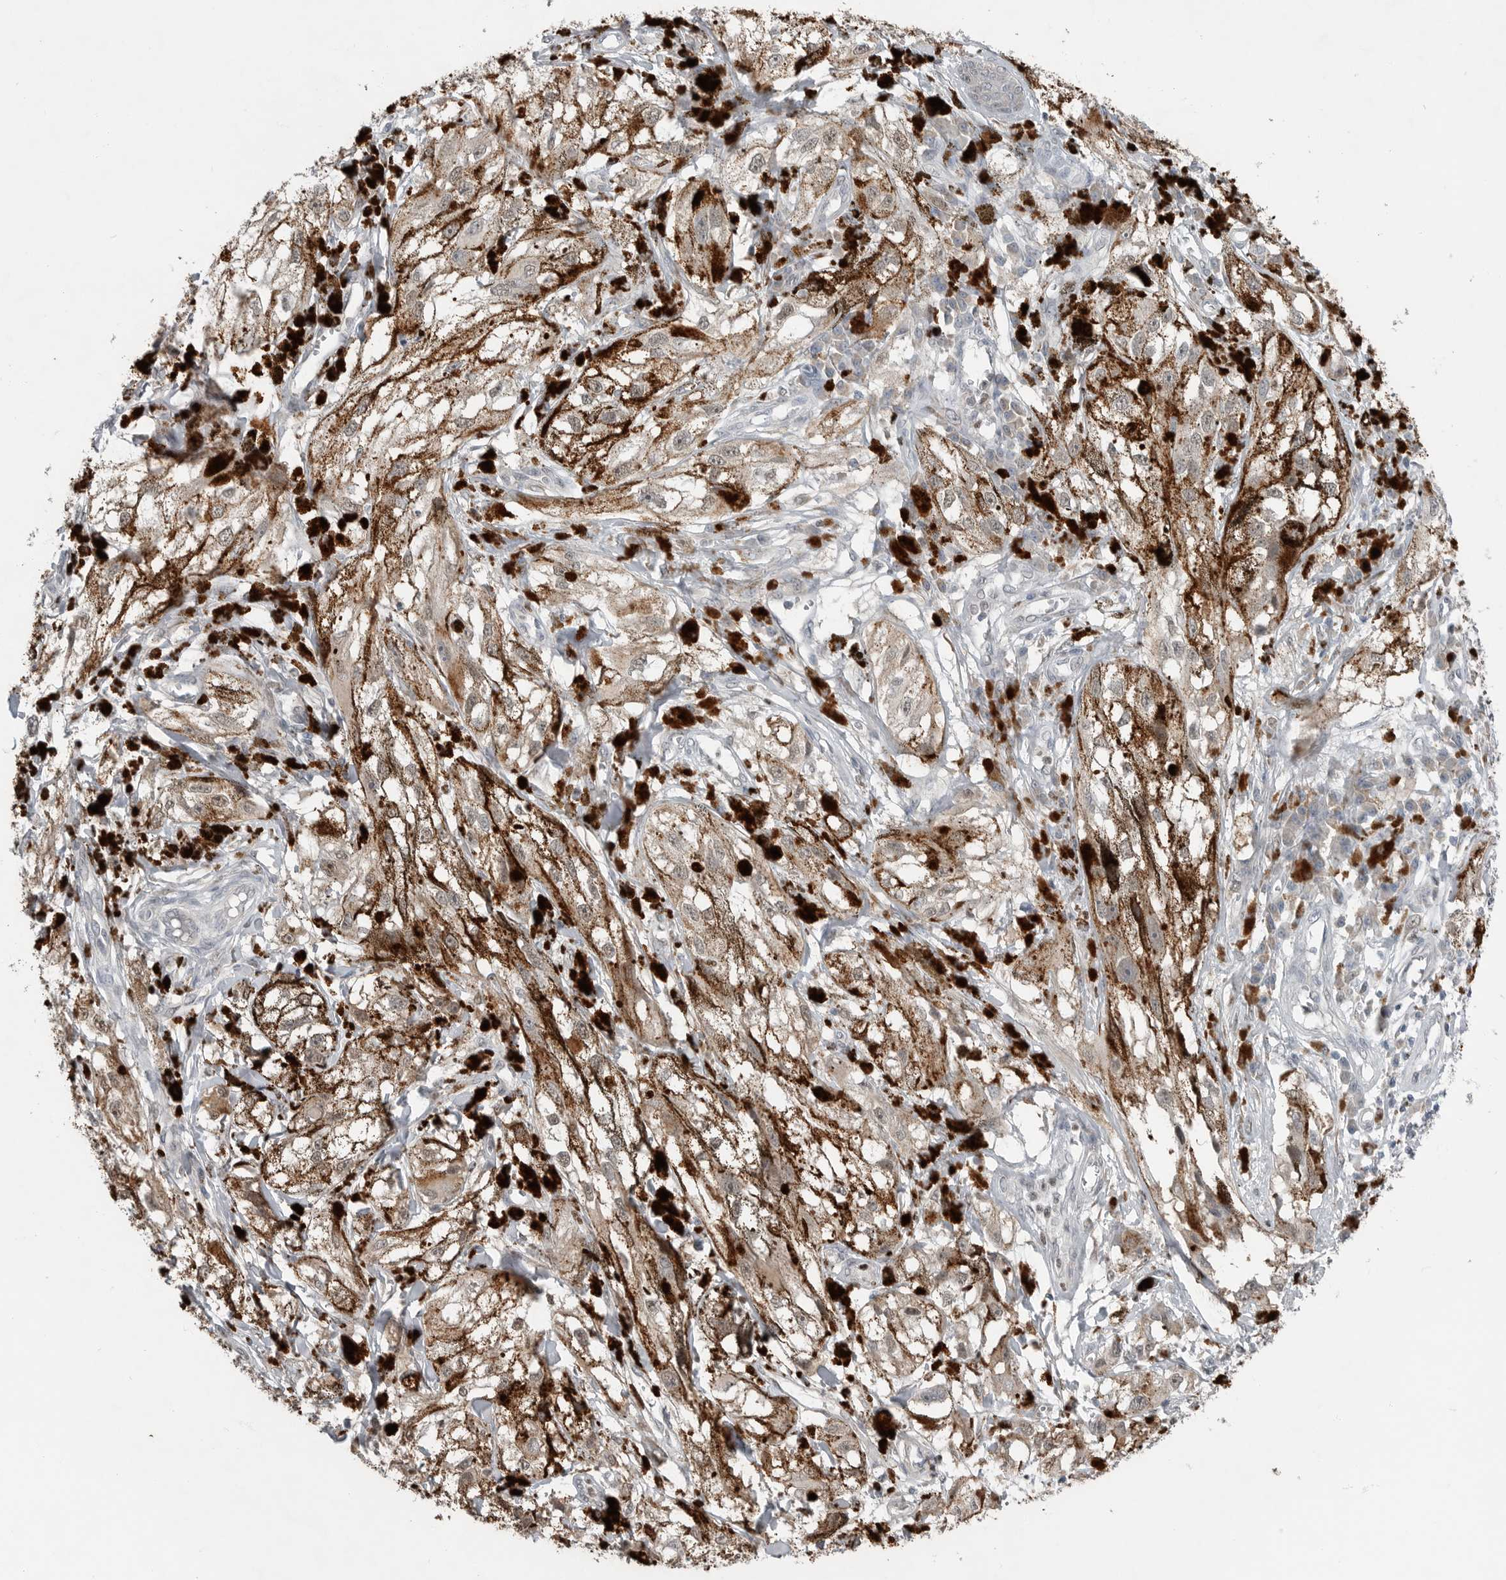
{"staining": {"intensity": "negative", "quantity": "none", "location": "none"}, "tissue": "melanoma", "cell_type": "Tumor cells", "image_type": "cancer", "snomed": [{"axis": "morphology", "description": "Malignant melanoma, NOS"}, {"axis": "topography", "description": "Skin"}], "caption": "The micrograph demonstrates no significant staining in tumor cells of malignant melanoma. (Immunohistochemistry, brightfield microscopy, high magnification).", "gene": "MFAP3L", "patient": {"sex": "male", "age": 88}}